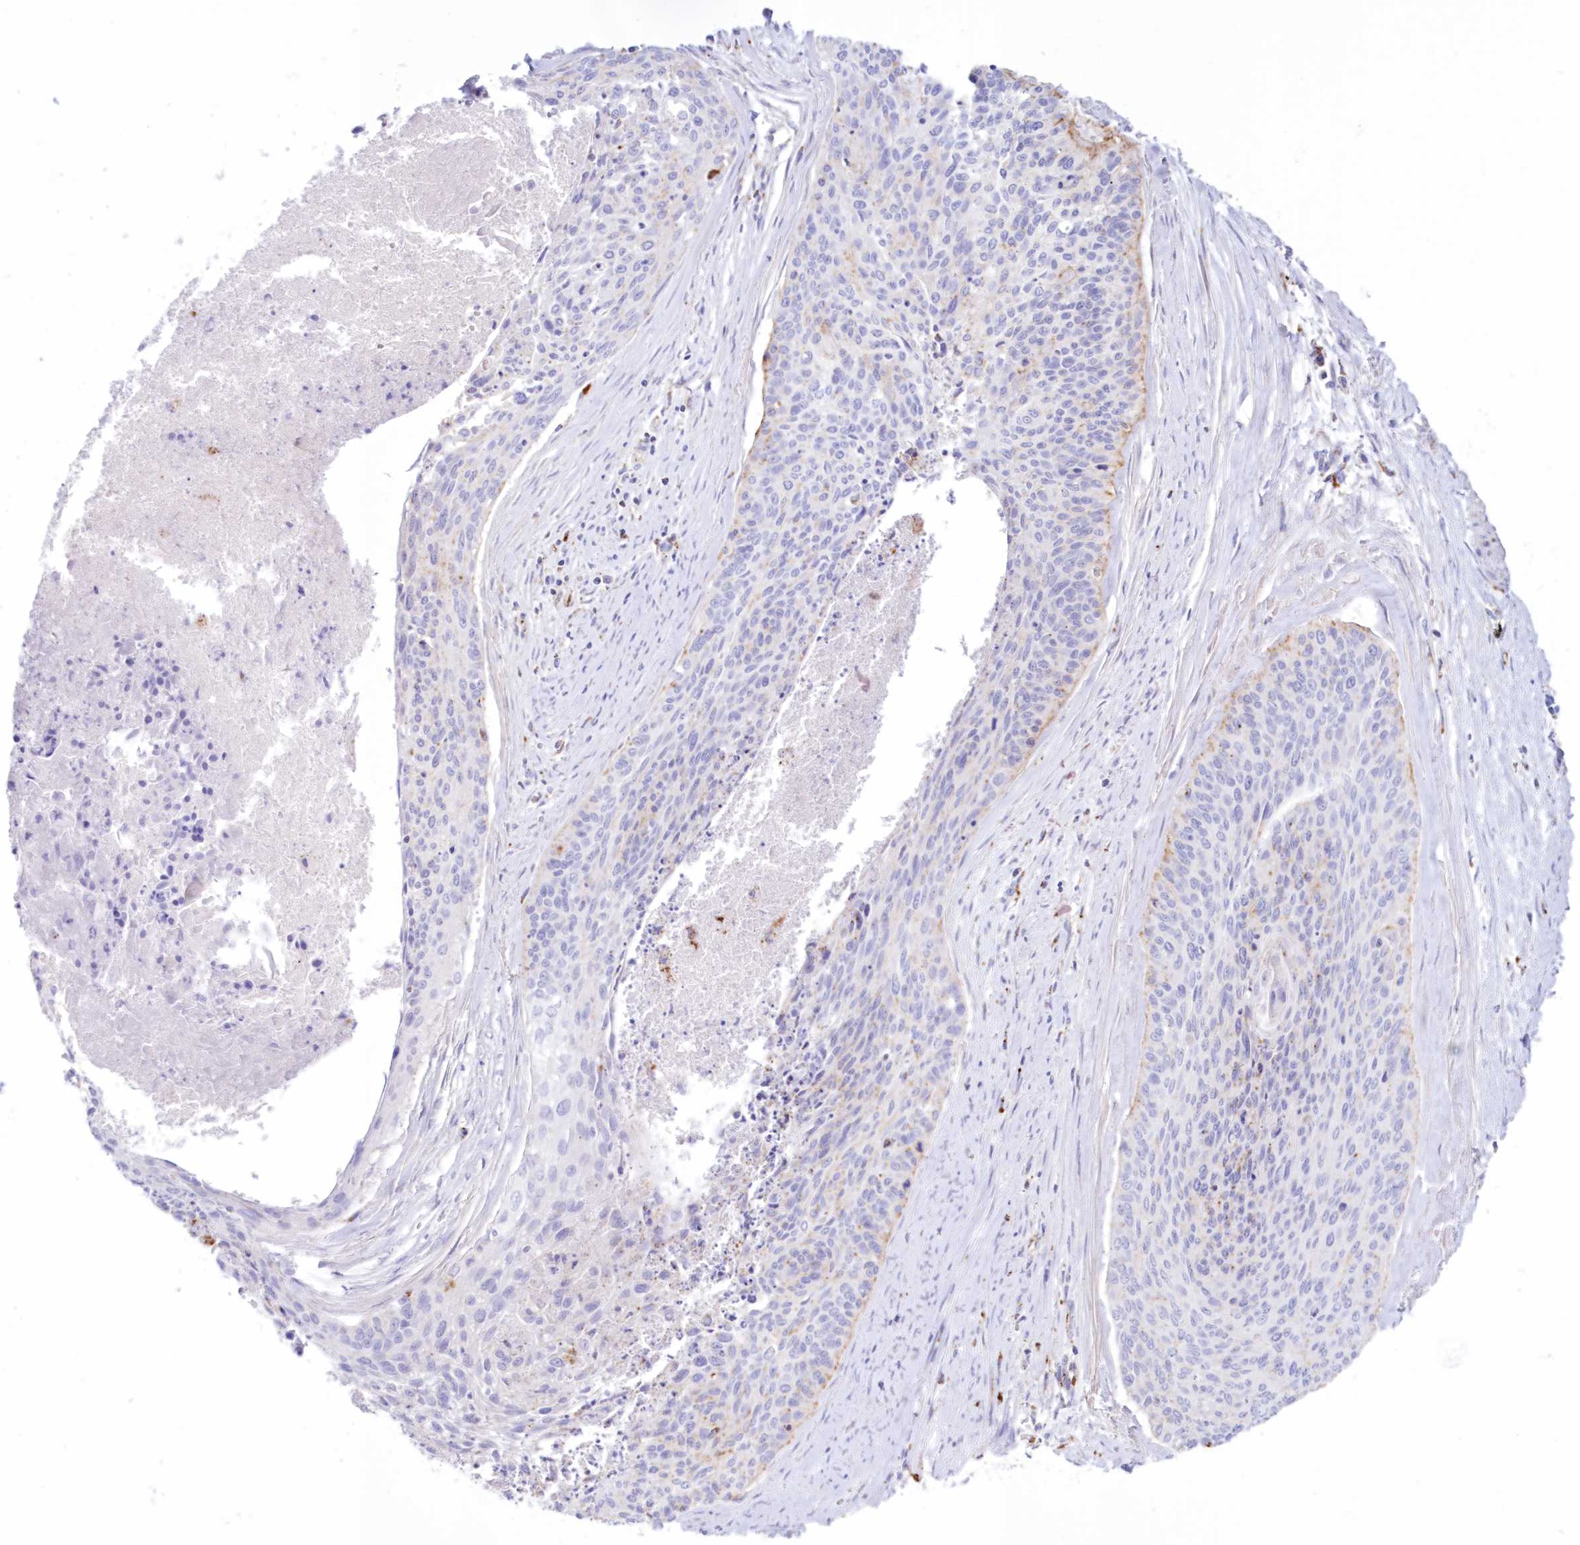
{"staining": {"intensity": "moderate", "quantity": "<25%", "location": "cytoplasmic/membranous"}, "tissue": "cervical cancer", "cell_type": "Tumor cells", "image_type": "cancer", "snomed": [{"axis": "morphology", "description": "Squamous cell carcinoma, NOS"}, {"axis": "topography", "description": "Cervix"}], "caption": "Protein expression analysis of human cervical cancer reveals moderate cytoplasmic/membranous positivity in about <25% of tumor cells. (DAB (3,3'-diaminobenzidine) IHC, brown staining for protein, blue staining for nuclei).", "gene": "TPP1", "patient": {"sex": "female", "age": 55}}